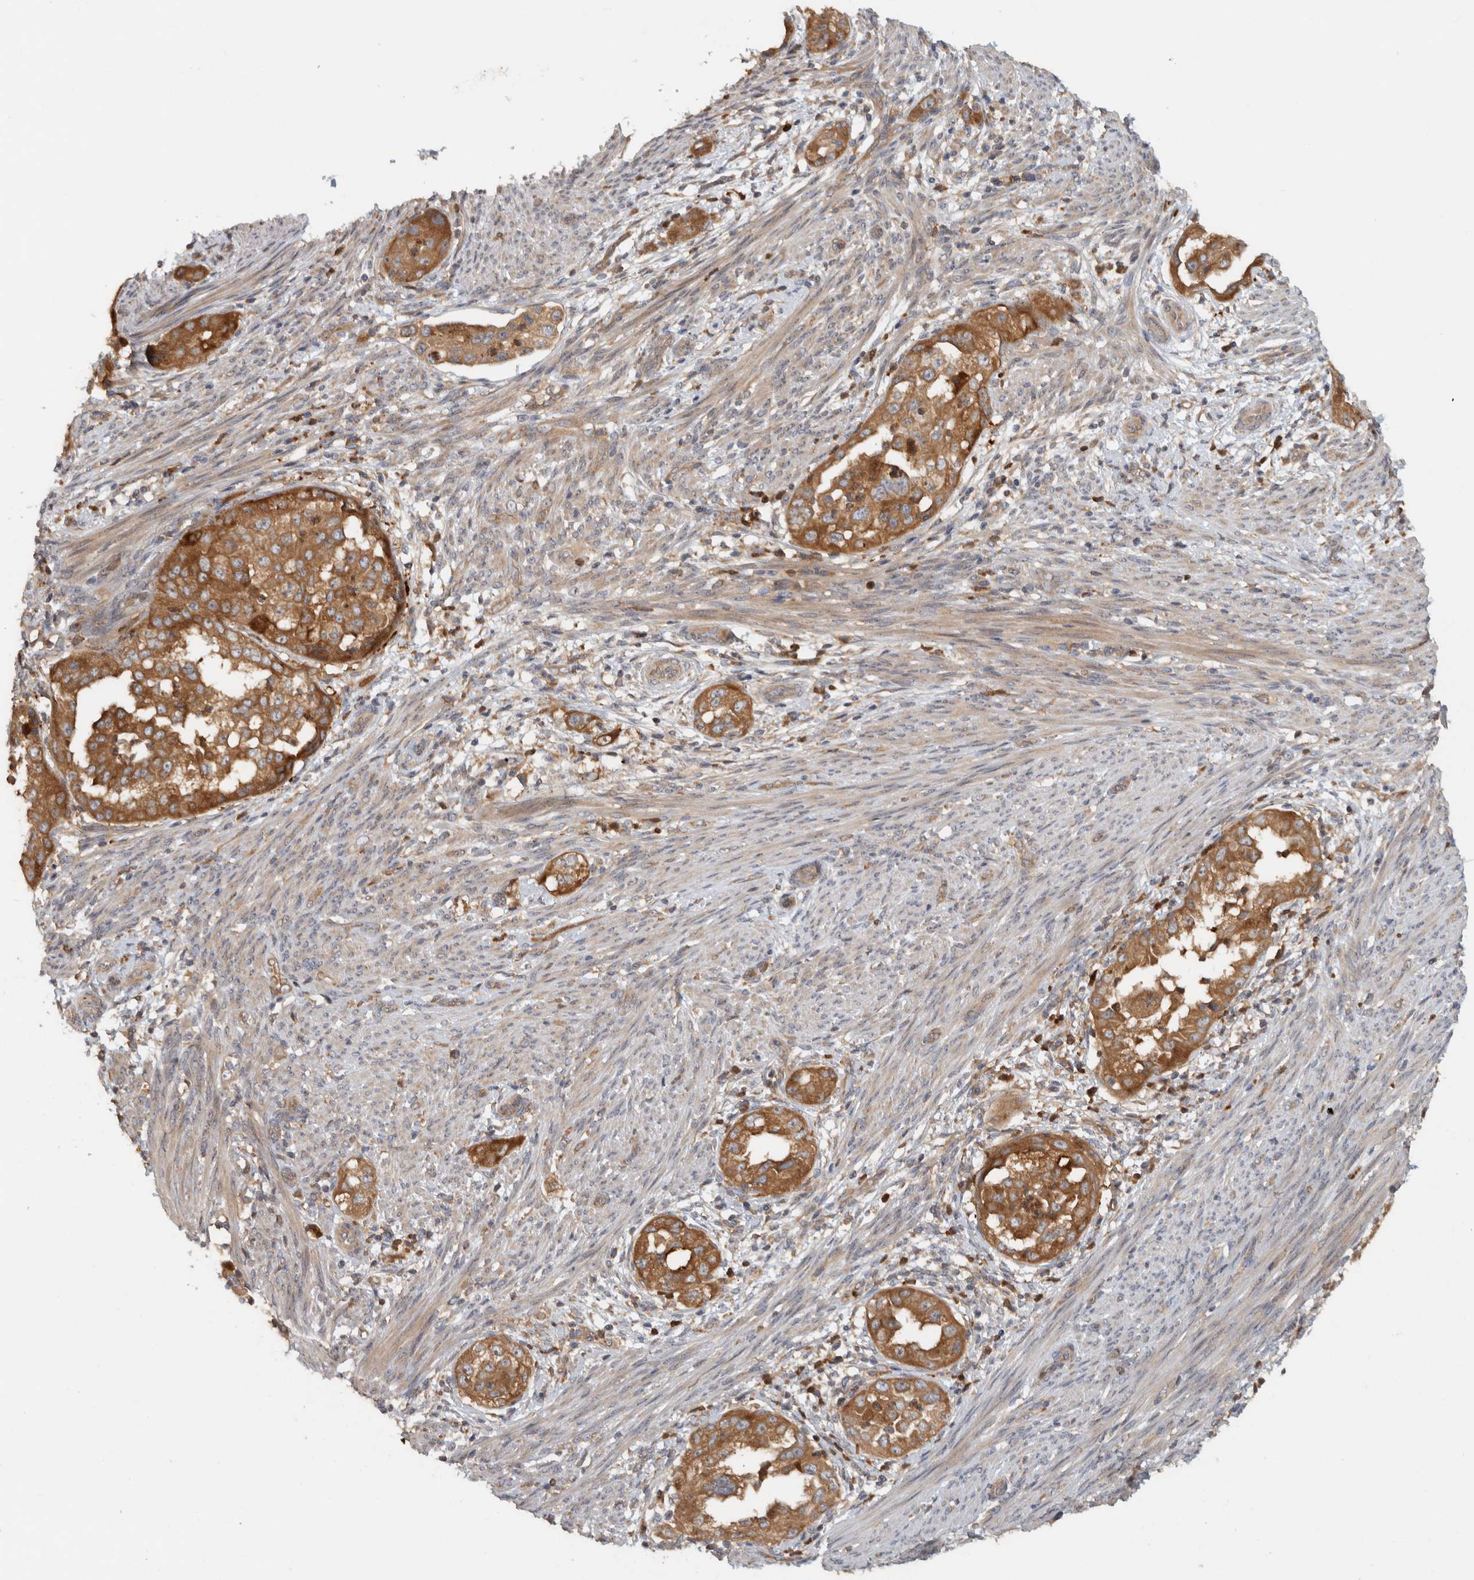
{"staining": {"intensity": "strong", "quantity": ">75%", "location": "cytoplasmic/membranous"}, "tissue": "endometrial cancer", "cell_type": "Tumor cells", "image_type": "cancer", "snomed": [{"axis": "morphology", "description": "Adenocarcinoma, NOS"}, {"axis": "topography", "description": "Endometrium"}], "caption": "Immunohistochemical staining of human endometrial cancer (adenocarcinoma) reveals high levels of strong cytoplasmic/membranous expression in approximately >75% of tumor cells.", "gene": "VEPH1", "patient": {"sex": "female", "age": 85}}